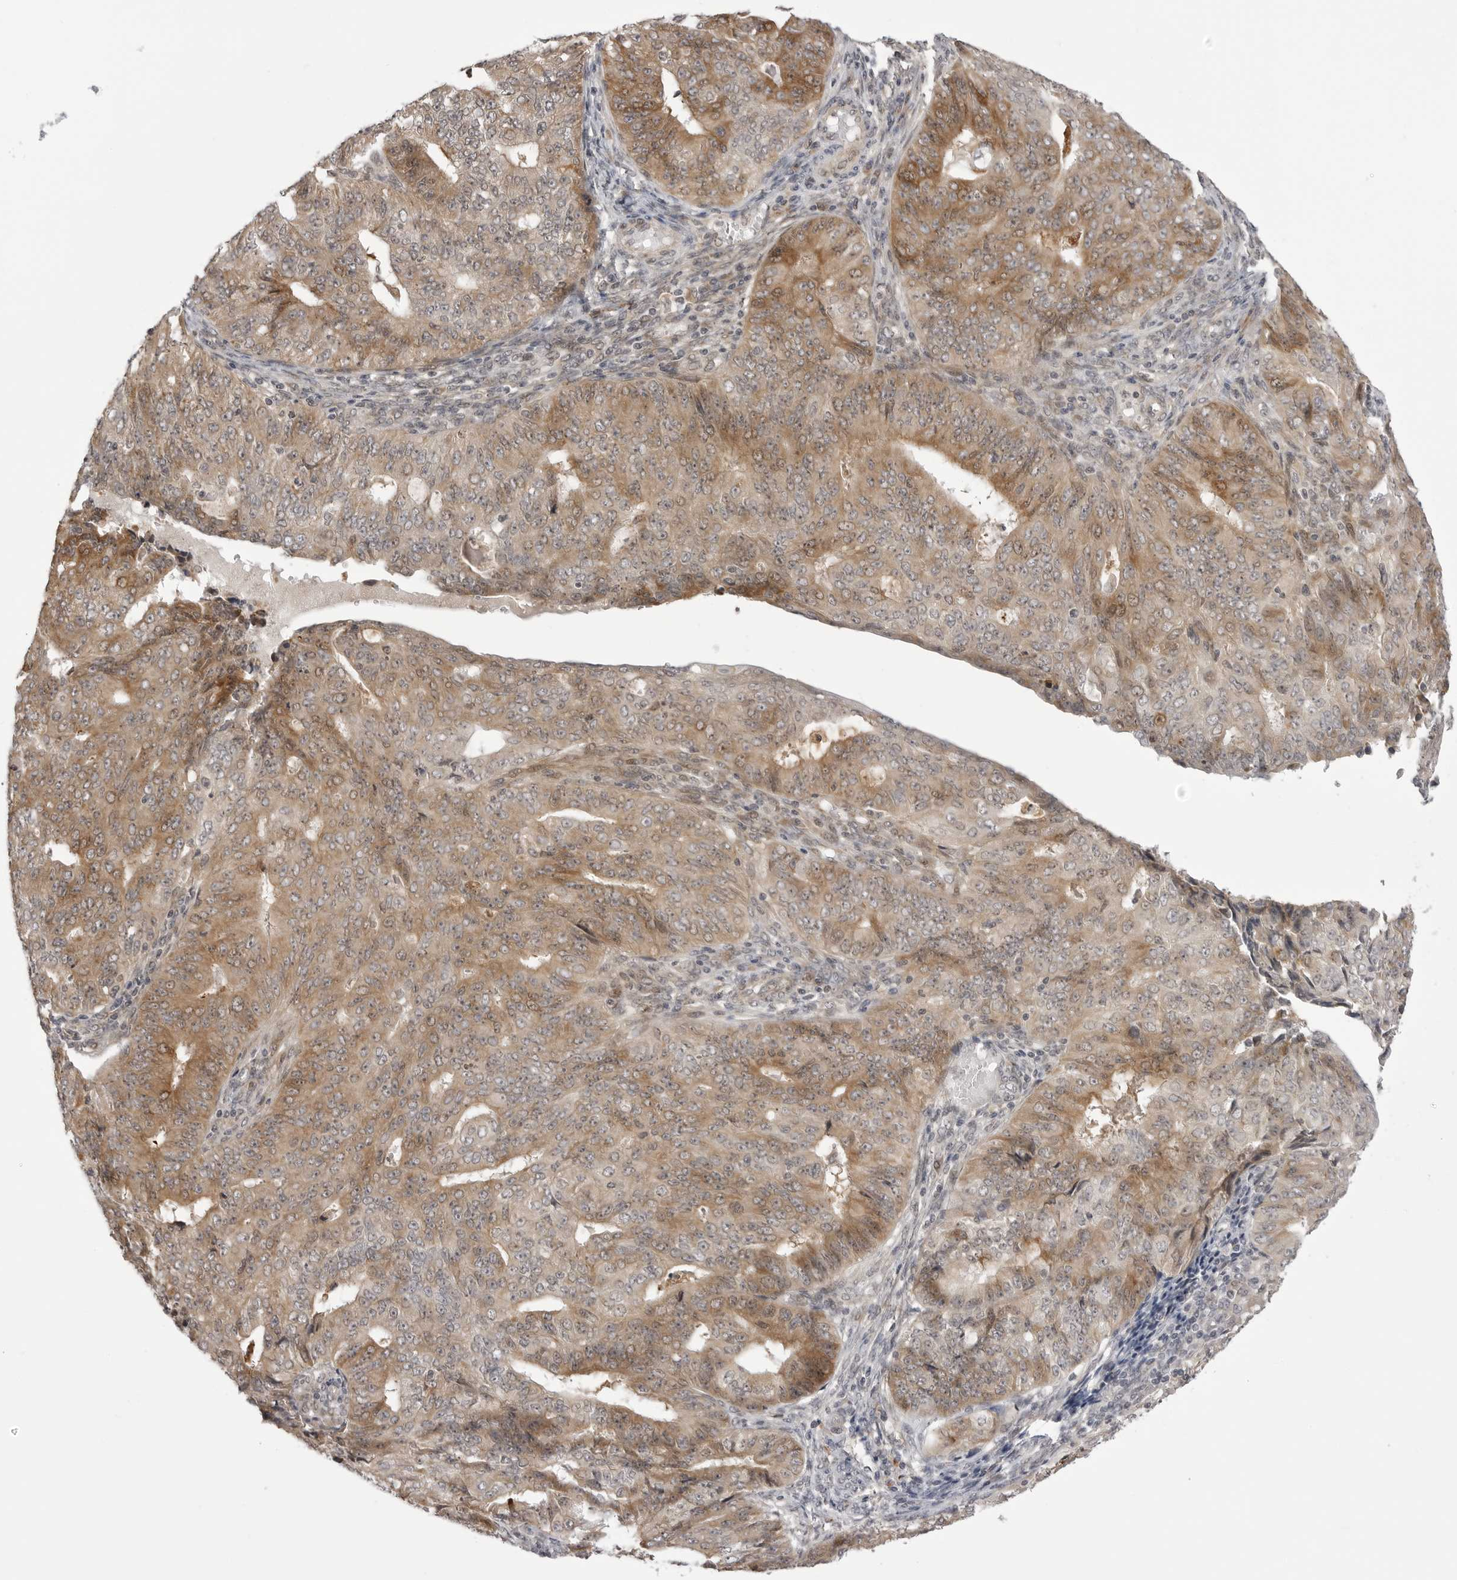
{"staining": {"intensity": "moderate", "quantity": ">75%", "location": "cytoplasmic/membranous"}, "tissue": "endometrial cancer", "cell_type": "Tumor cells", "image_type": "cancer", "snomed": [{"axis": "morphology", "description": "Adenocarcinoma, NOS"}, {"axis": "topography", "description": "Endometrium"}], "caption": "IHC image of neoplastic tissue: adenocarcinoma (endometrial) stained using immunohistochemistry (IHC) exhibits medium levels of moderate protein expression localized specifically in the cytoplasmic/membranous of tumor cells, appearing as a cytoplasmic/membranous brown color.", "gene": "PTK2B", "patient": {"sex": "female", "age": 32}}